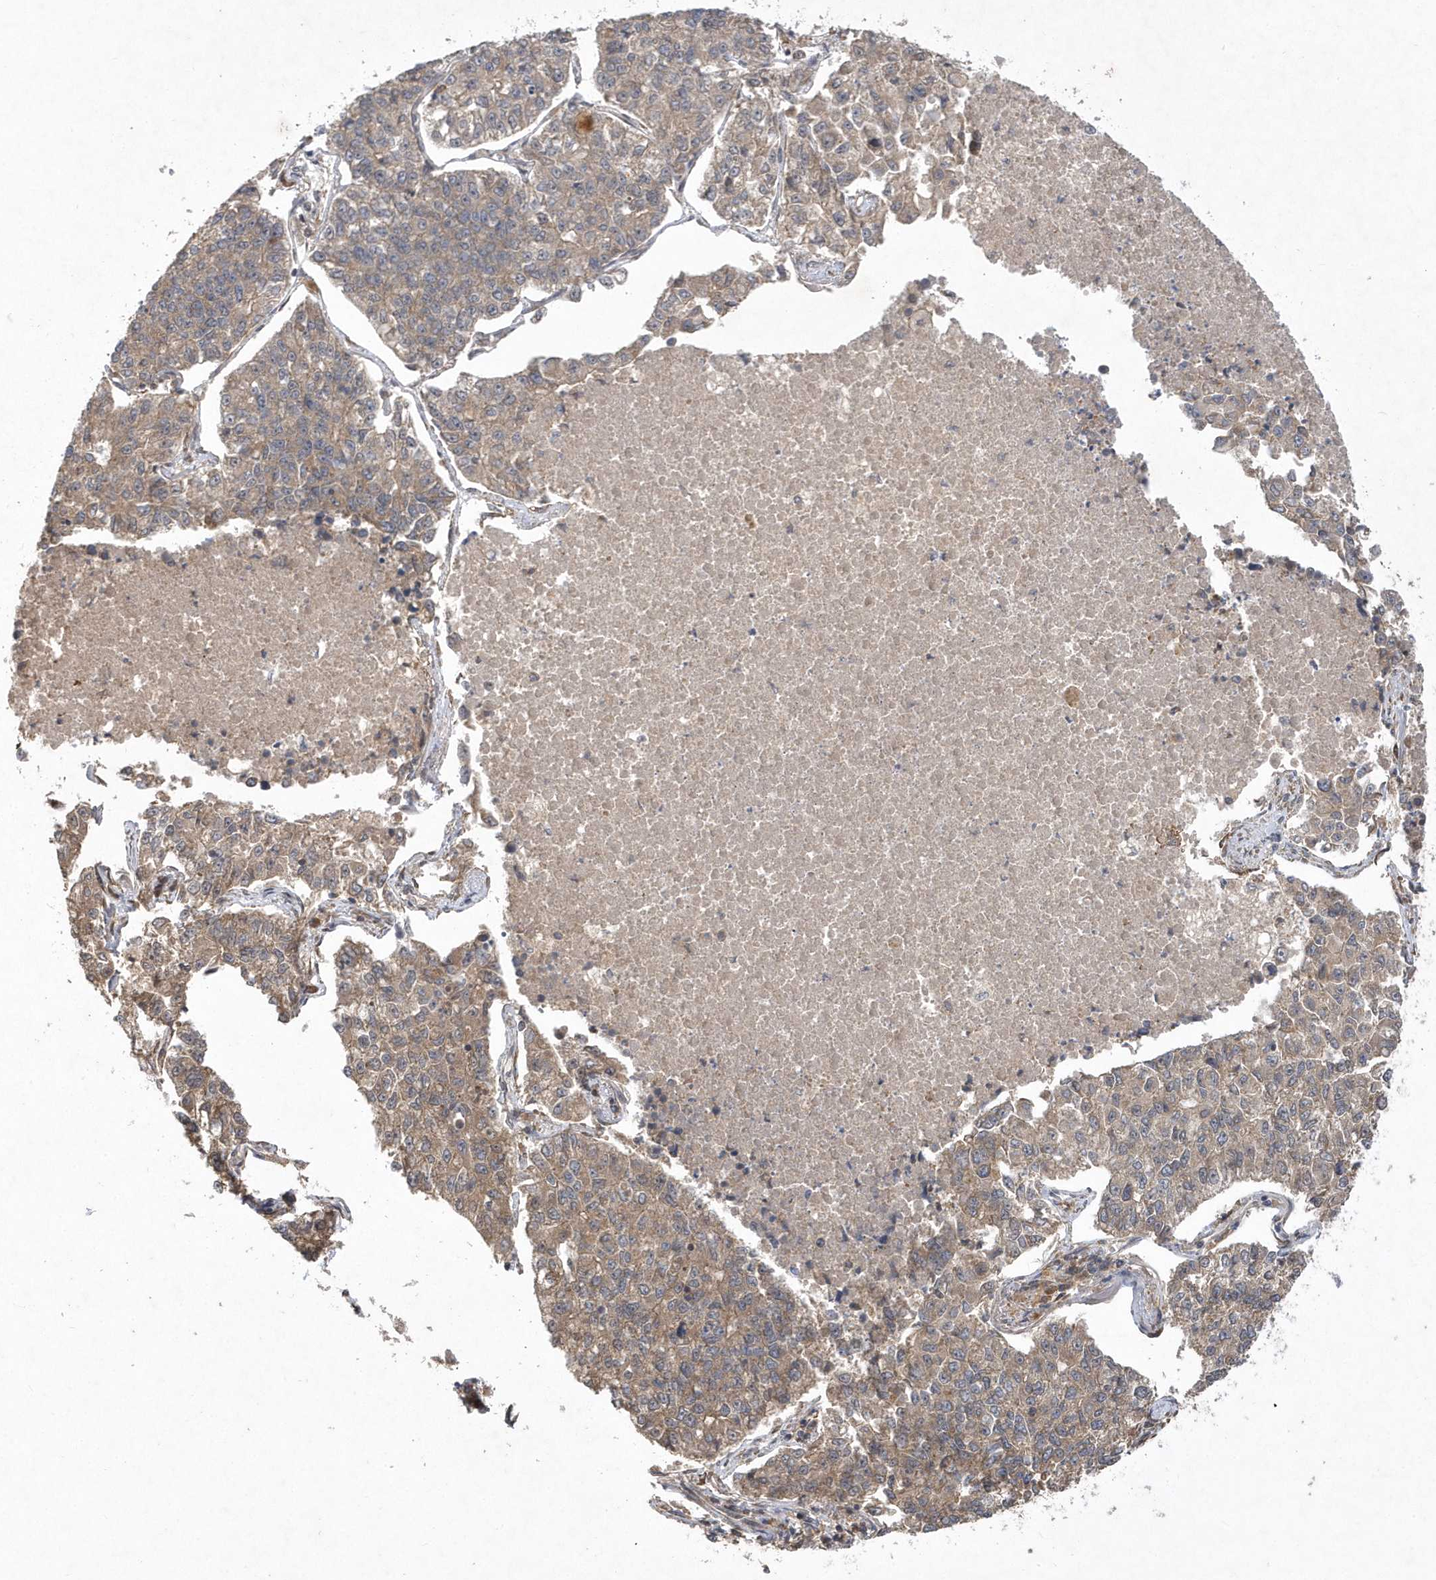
{"staining": {"intensity": "weak", "quantity": ">75%", "location": "cytoplasmic/membranous"}, "tissue": "lung cancer", "cell_type": "Tumor cells", "image_type": "cancer", "snomed": [{"axis": "morphology", "description": "Adenocarcinoma, NOS"}, {"axis": "topography", "description": "Lung"}], "caption": "This micrograph shows immunohistochemistry staining of lung cancer, with low weak cytoplasmic/membranous positivity in approximately >75% of tumor cells.", "gene": "GFM2", "patient": {"sex": "male", "age": 49}}